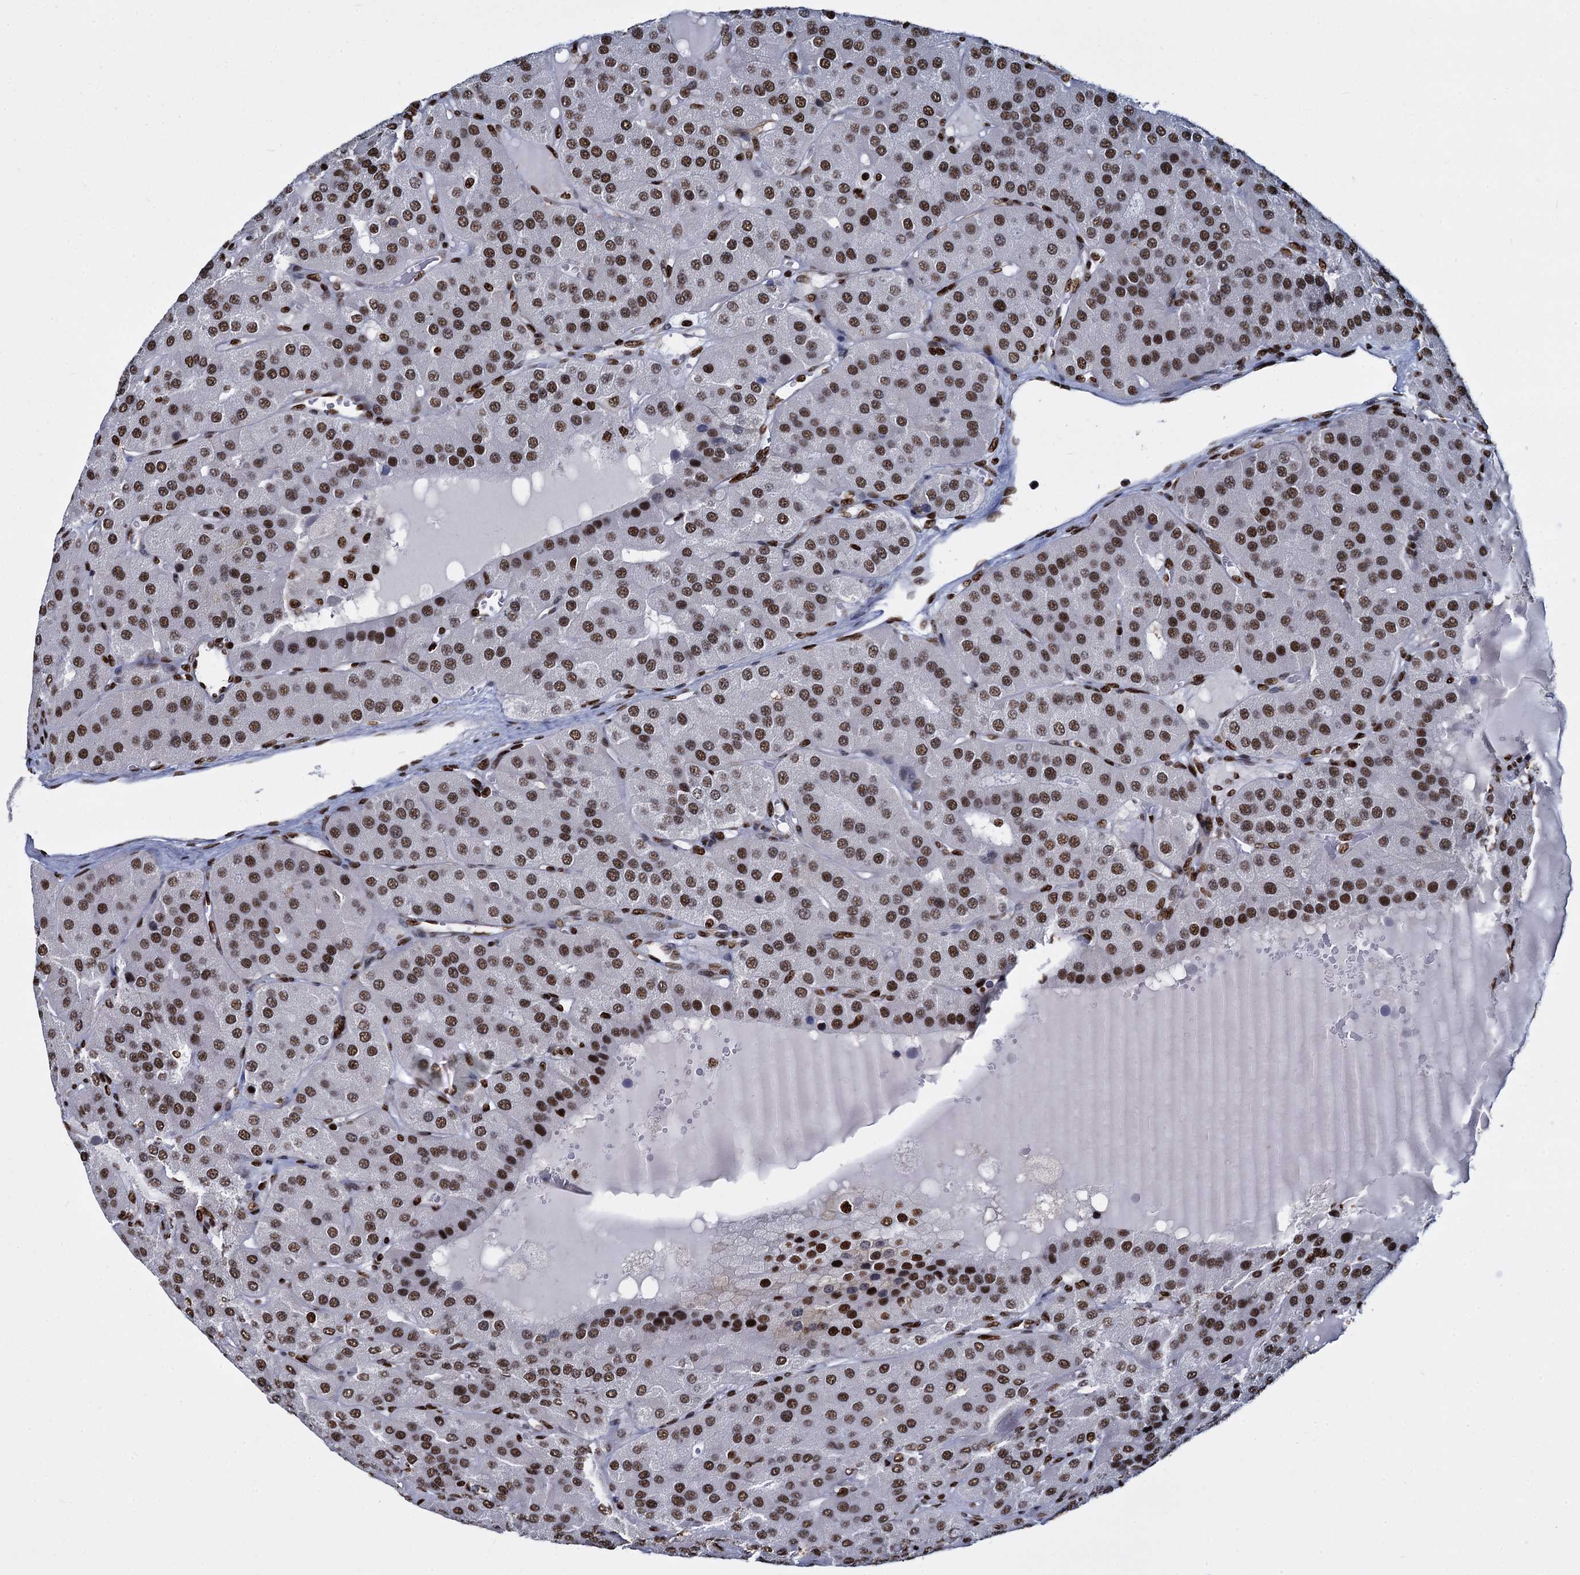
{"staining": {"intensity": "strong", "quantity": ">75%", "location": "nuclear"}, "tissue": "parathyroid gland", "cell_type": "Glandular cells", "image_type": "normal", "snomed": [{"axis": "morphology", "description": "Normal tissue, NOS"}, {"axis": "morphology", "description": "Adenoma, NOS"}, {"axis": "topography", "description": "Parathyroid gland"}], "caption": "Protein expression analysis of benign parathyroid gland shows strong nuclear staining in about >75% of glandular cells.", "gene": "DCPS", "patient": {"sex": "female", "age": 86}}